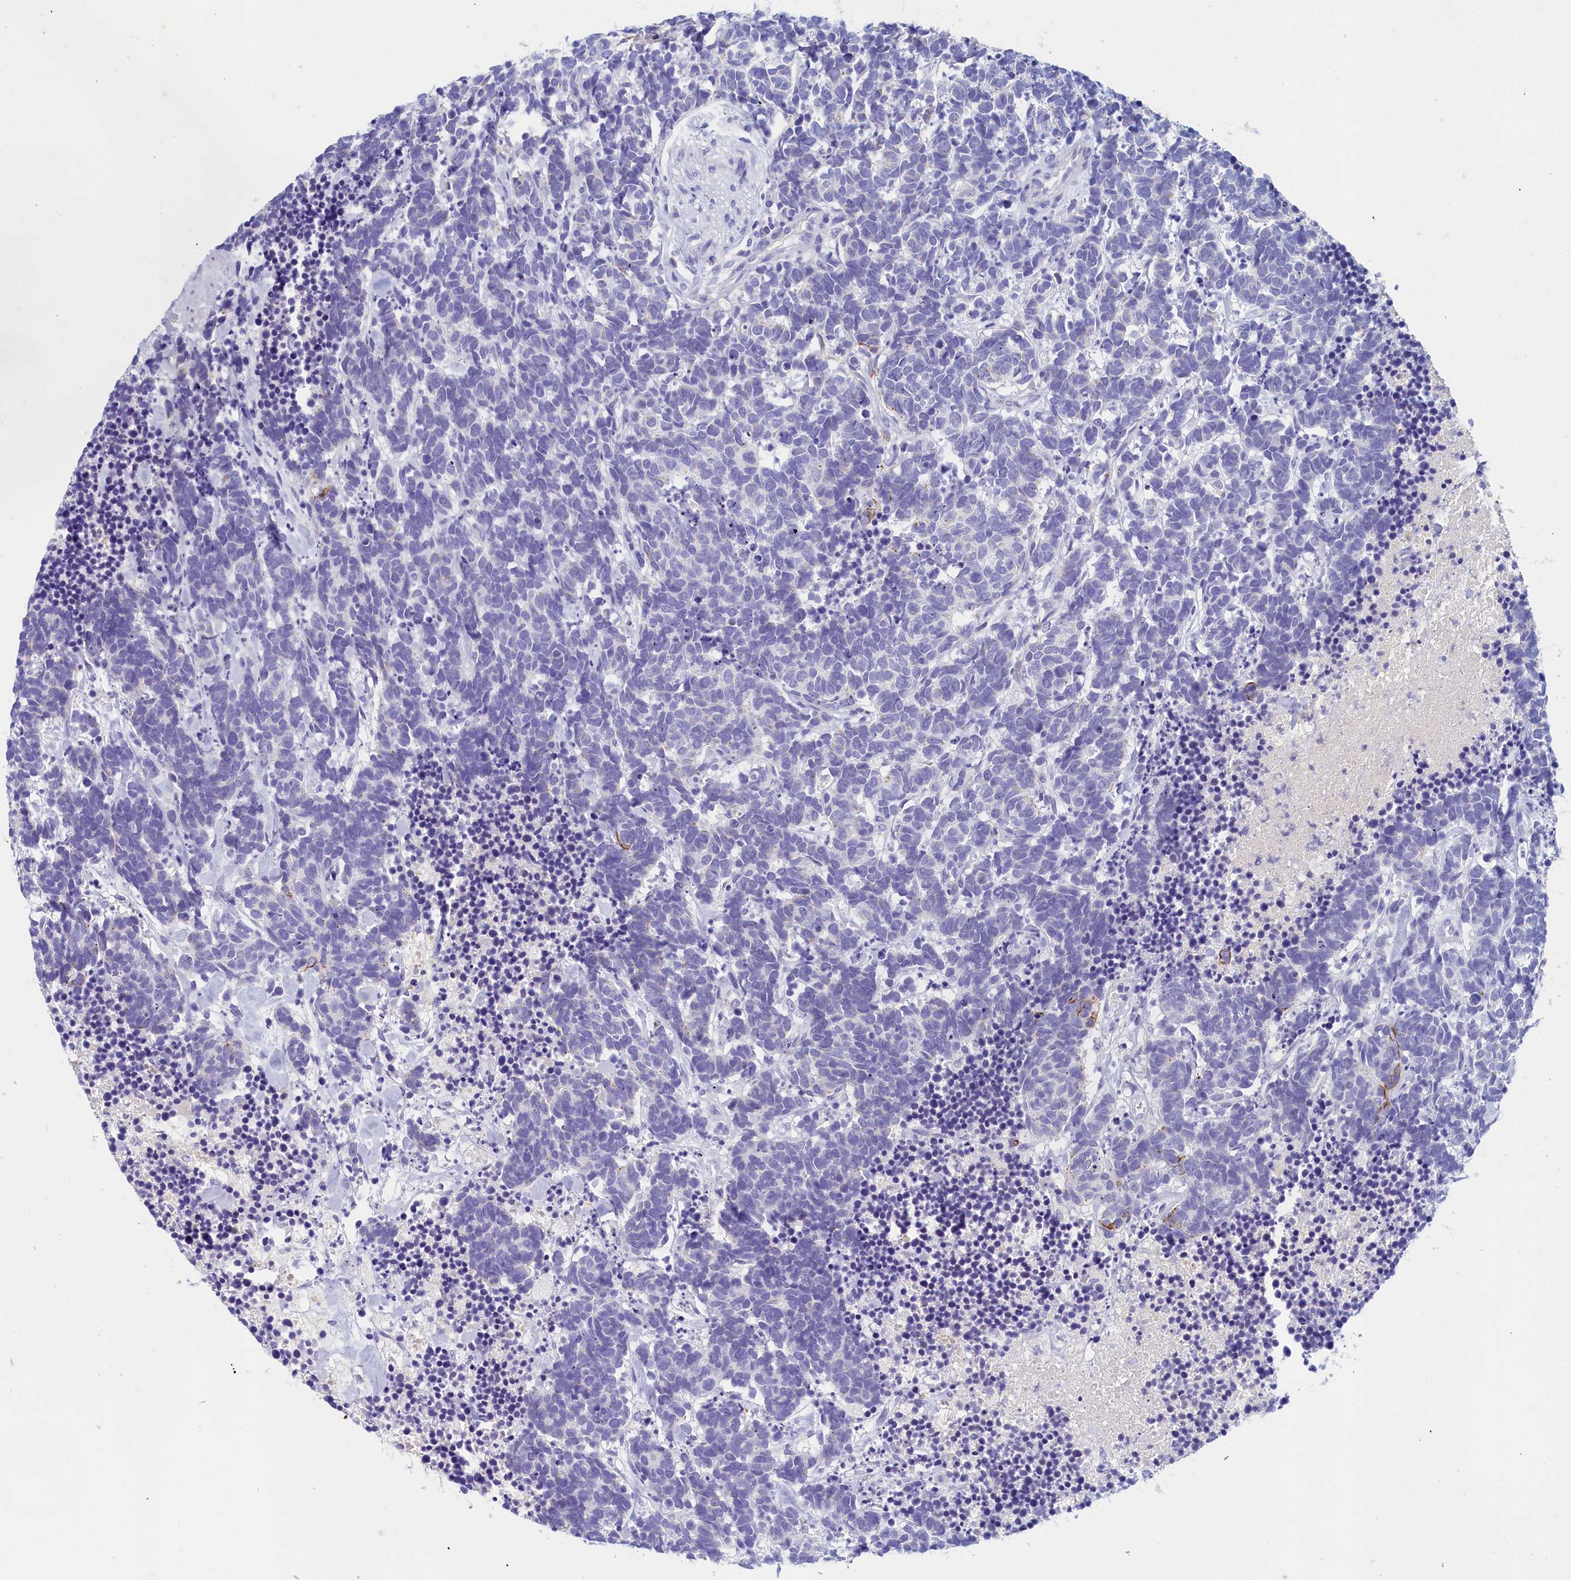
{"staining": {"intensity": "negative", "quantity": "none", "location": "none"}, "tissue": "carcinoid", "cell_type": "Tumor cells", "image_type": "cancer", "snomed": [{"axis": "morphology", "description": "Carcinoma, NOS"}, {"axis": "morphology", "description": "Carcinoid, malignant, NOS"}, {"axis": "topography", "description": "Prostate"}], "caption": "IHC image of carcinoma stained for a protein (brown), which exhibits no staining in tumor cells.", "gene": "GUCA1C", "patient": {"sex": "male", "age": 57}}